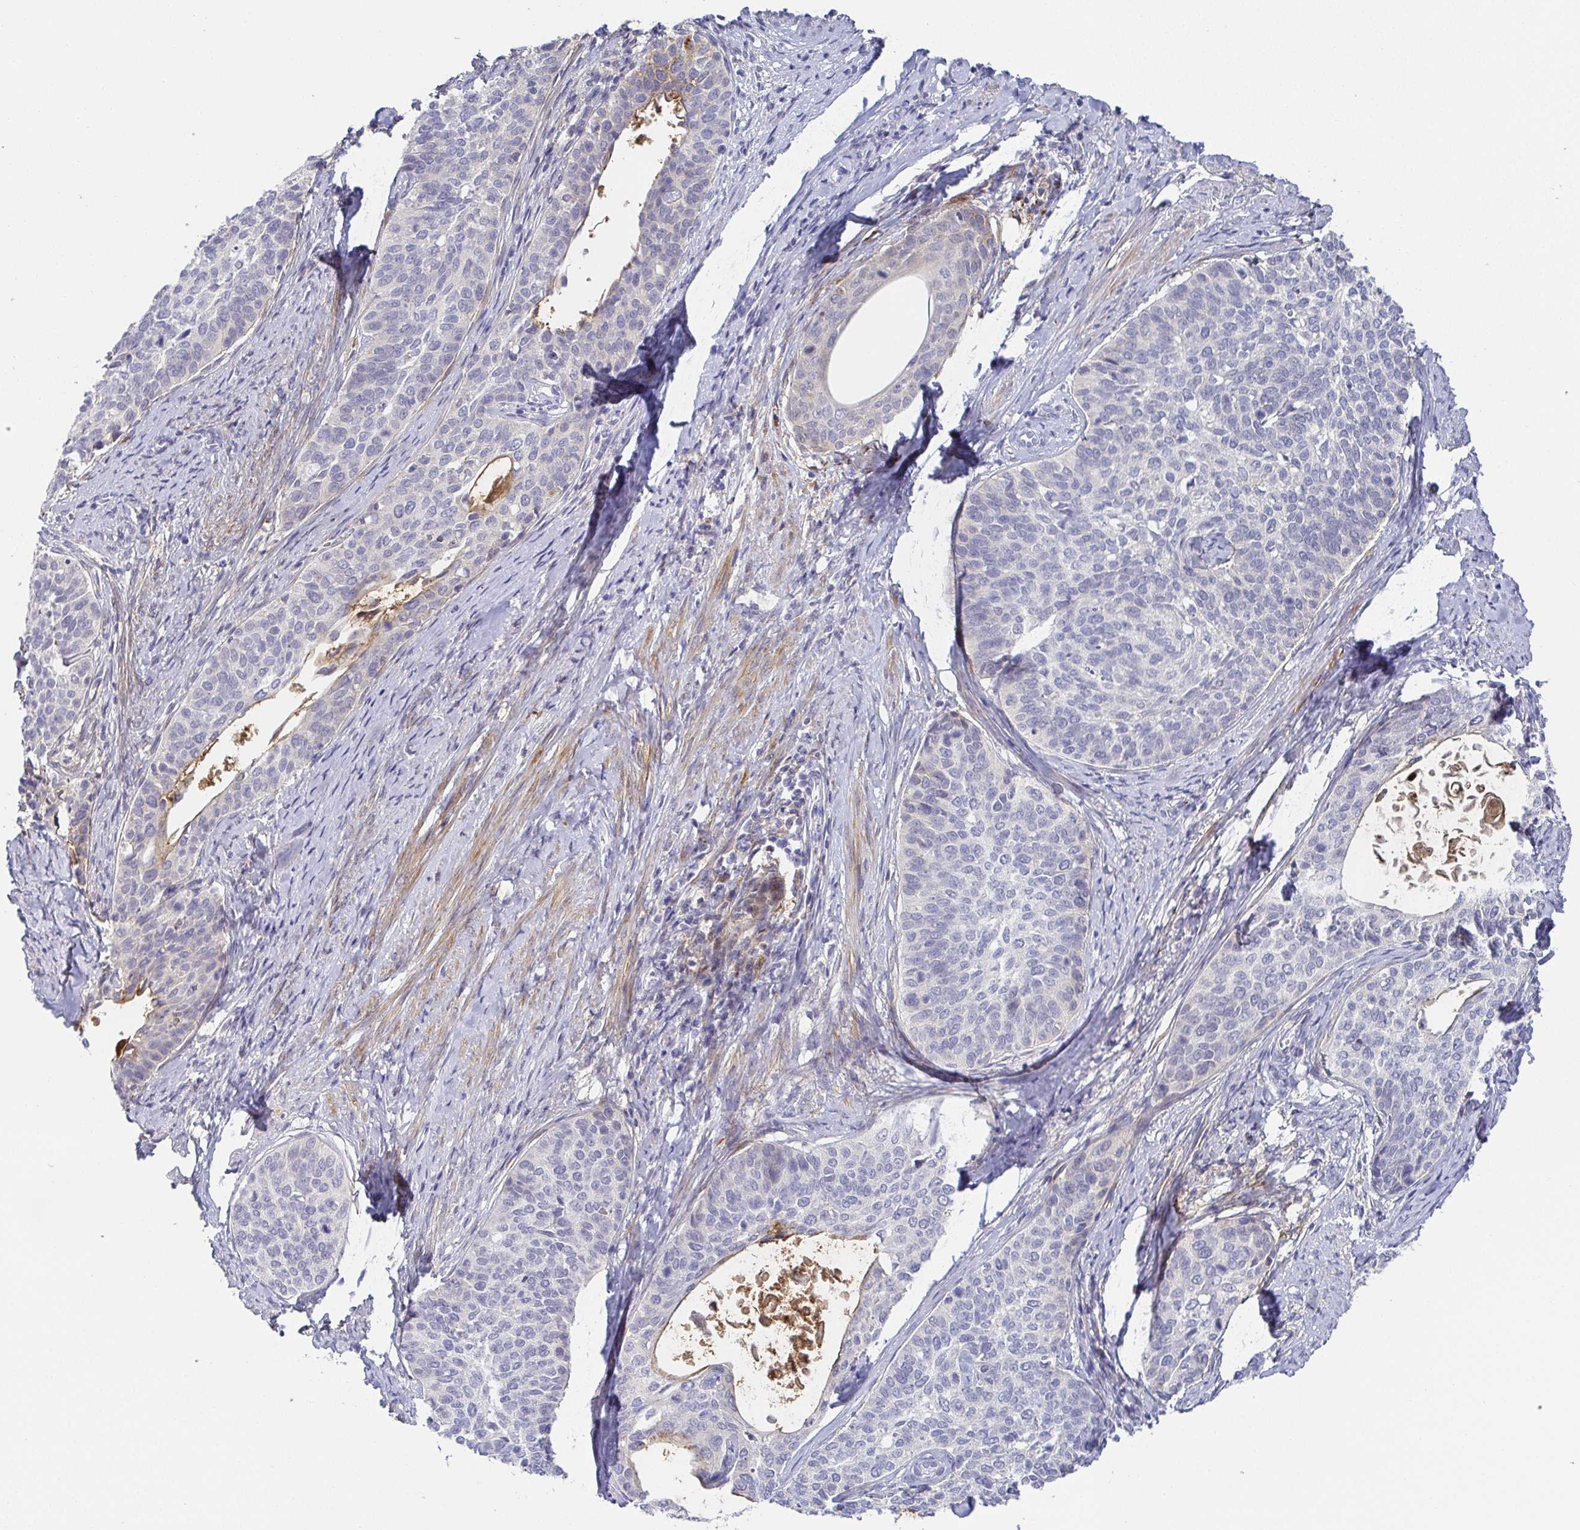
{"staining": {"intensity": "negative", "quantity": "none", "location": "none"}, "tissue": "cervical cancer", "cell_type": "Tumor cells", "image_type": "cancer", "snomed": [{"axis": "morphology", "description": "Squamous cell carcinoma, NOS"}, {"axis": "topography", "description": "Cervix"}], "caption": "An image of cervical cancer stained for a protein shows no brown staining in tumor cells.", "gene": "RNASE7", "patient": {"sex": "female", "age": 69}}